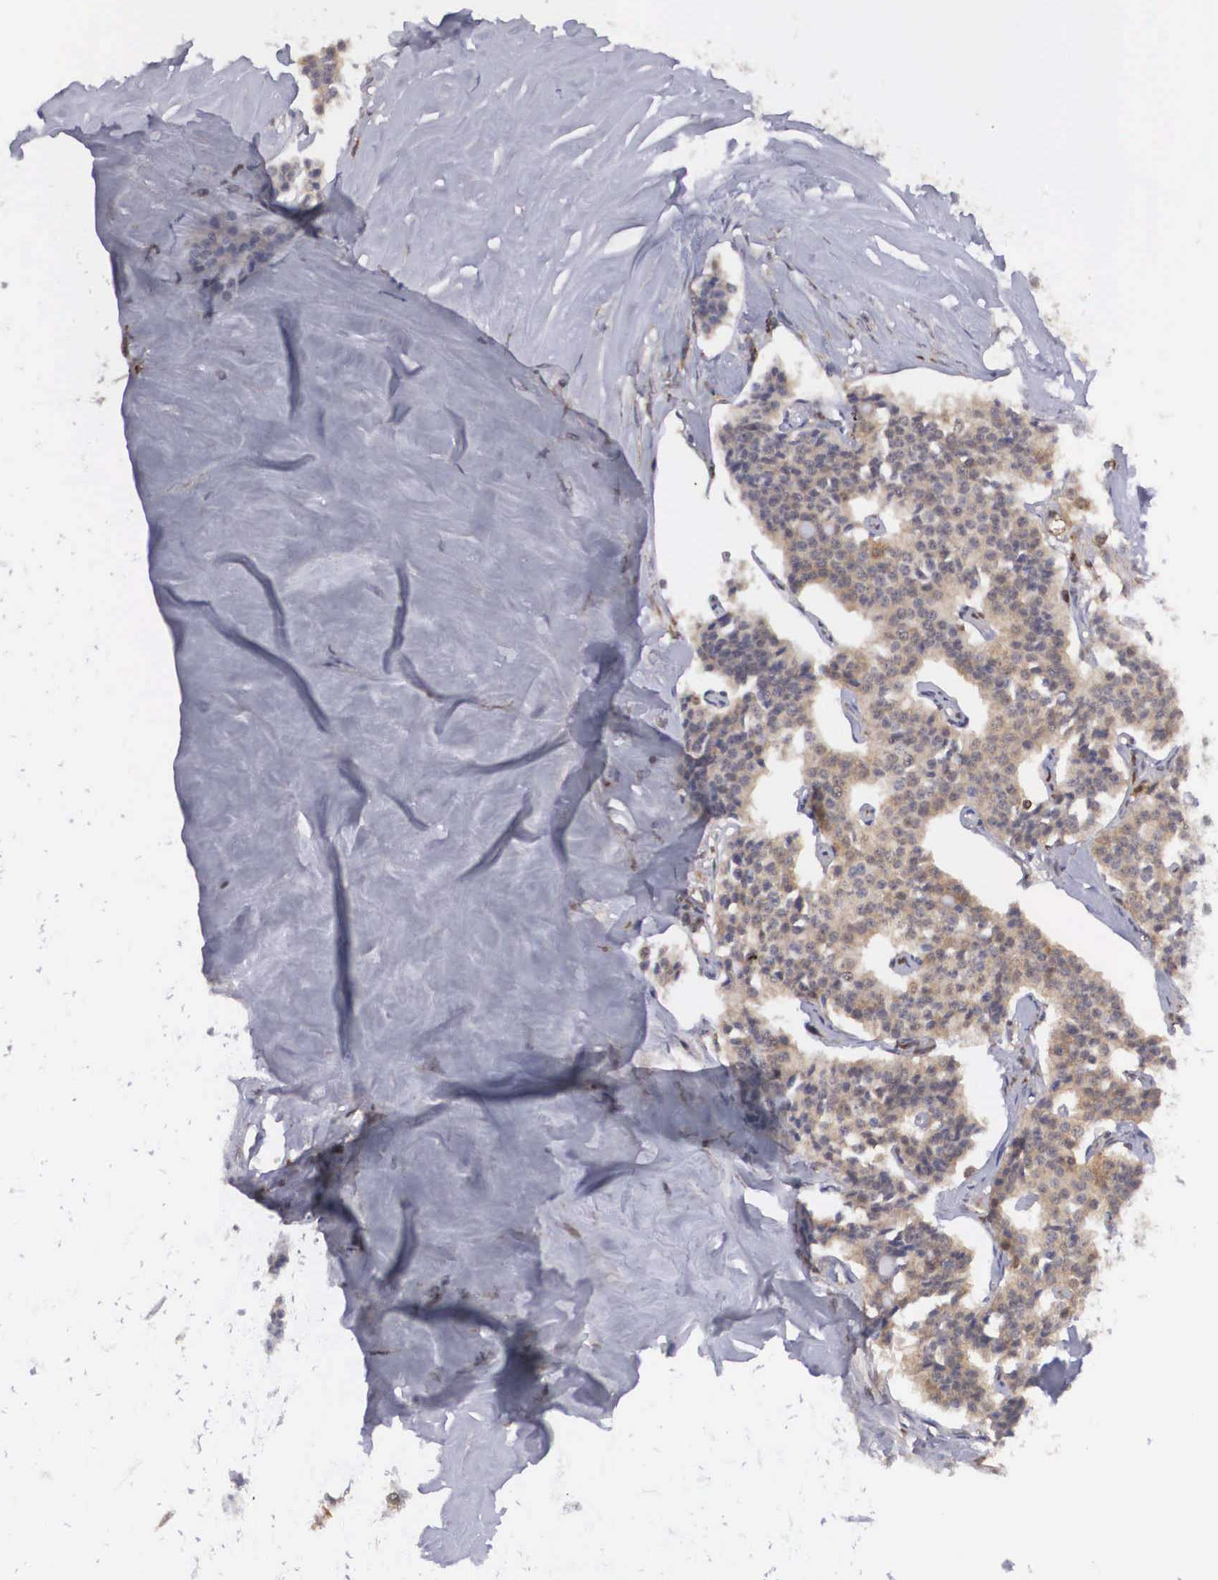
{"staining": {"intensity": "weak", "quantity": ">75%", "location": "cytoplasmic/membranous"}, "tissue": "carcinoid", "cell_type": "Tumor cells", "image_type": "cancer", "snomed": [{"axis": "morphology", "description": "Carcinoid, malignant, NOS"}, {"axis": "topography", "description": "Small intestine"}], "caption": "Immunohistochemistry of human malignant carcinoid displays low levels of weak cytoplasmic/membranous positivity in about >75% of tumor cells. (Stains: DAB in brown, nuclei in blue, Microscopy: brightfield microscopy at high magnification).", "gene": "ADSL", "patient": {"sex": "male", "age": 63}}